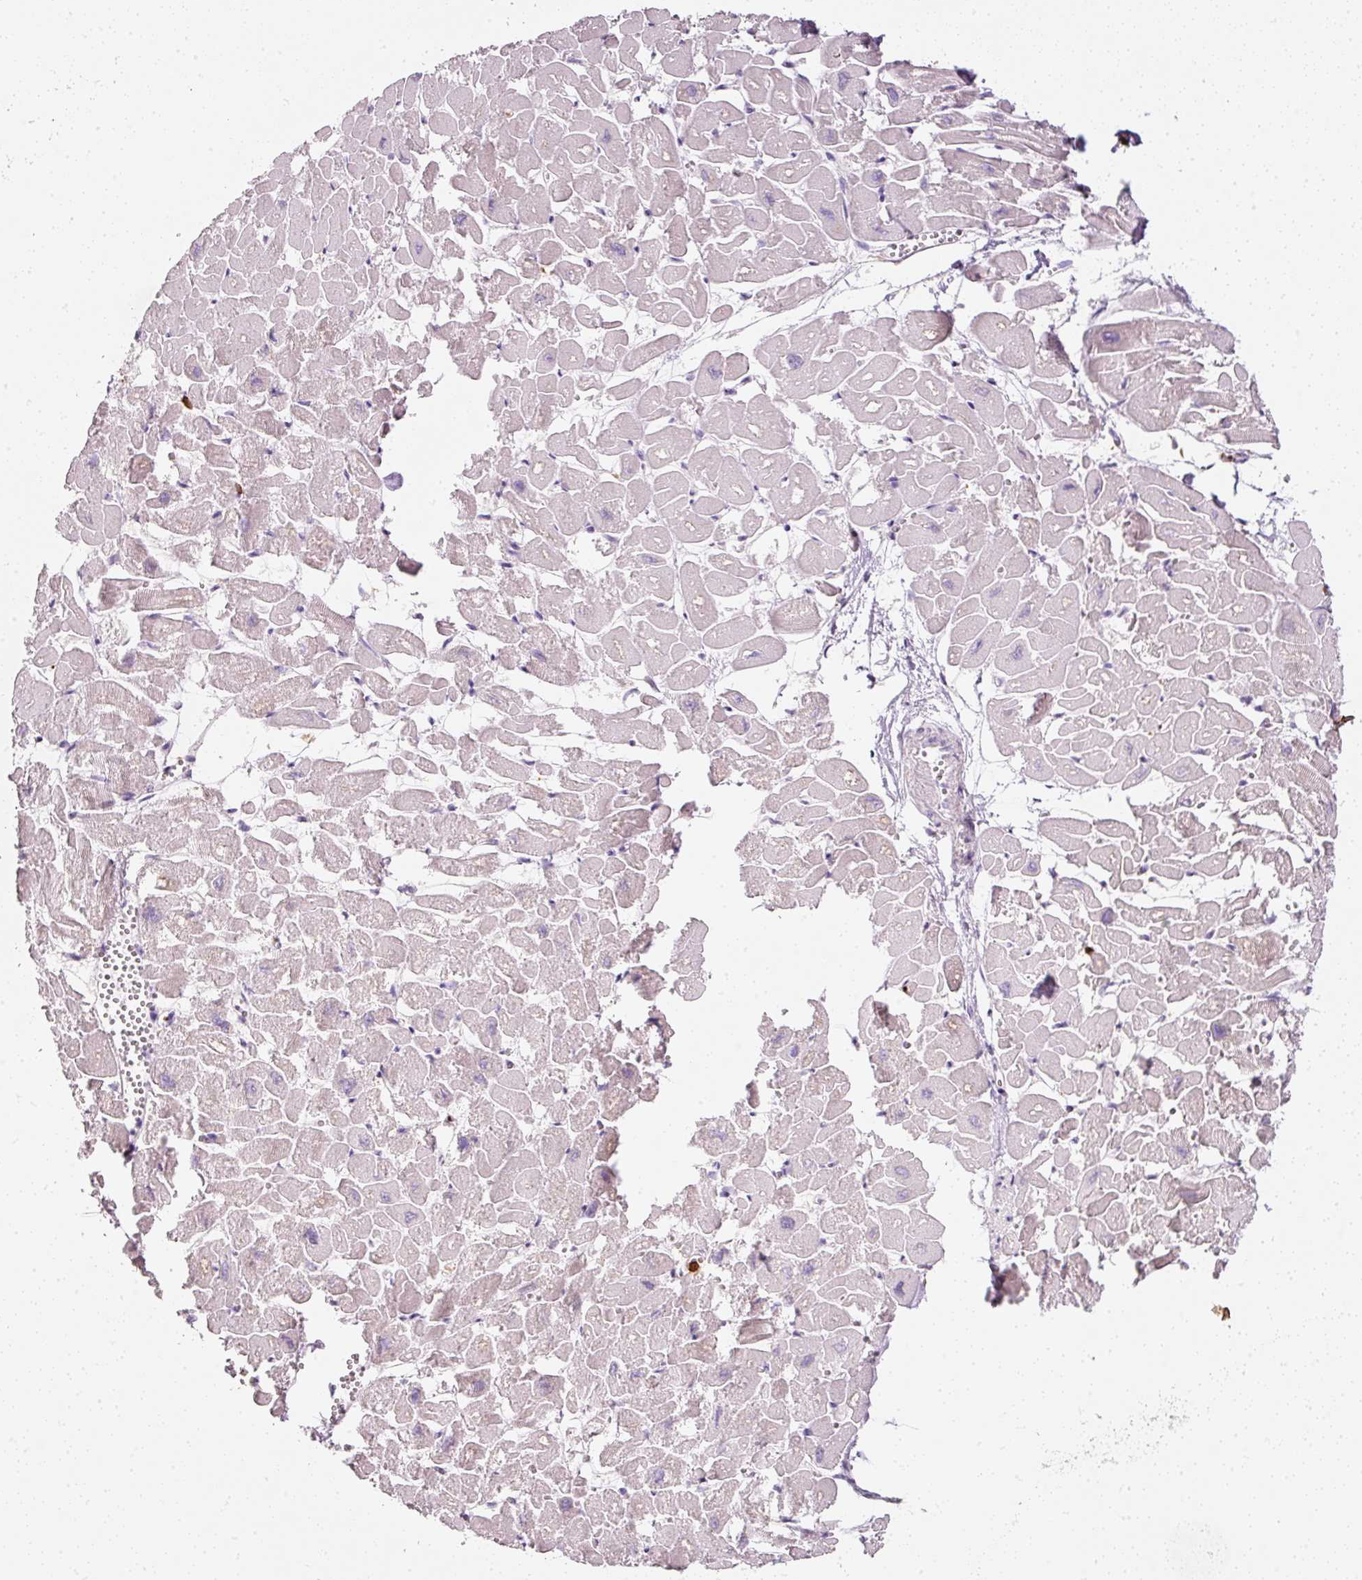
{"staining": {"intensity": "moderate", "quantity": "25%-75%", "location": "cytoplasmic/membranous"}, "tissue": "heart muscle", "cell_type": "Cardiomyocytes", "image_type": "normal", "snomed": [{"axis": "morphology", "description": "Normal tissue, NOS"}, {"axis": "topography", "description": "Heart"}], "caption": "Protein expression analysis of unremarkable heart muscle reveals moderate cytoplasmic/membranous positivity in approximately 25%-75% of cardiomyocytes. The protein of interest is stained brown, and the nuclei are stained in blue (DAB (3,3'-diaminobenzidine) IHC with brightfield microscopy, high magnification).", "gene": "EVL", "patient": {"sex": "male", "age": 54}}